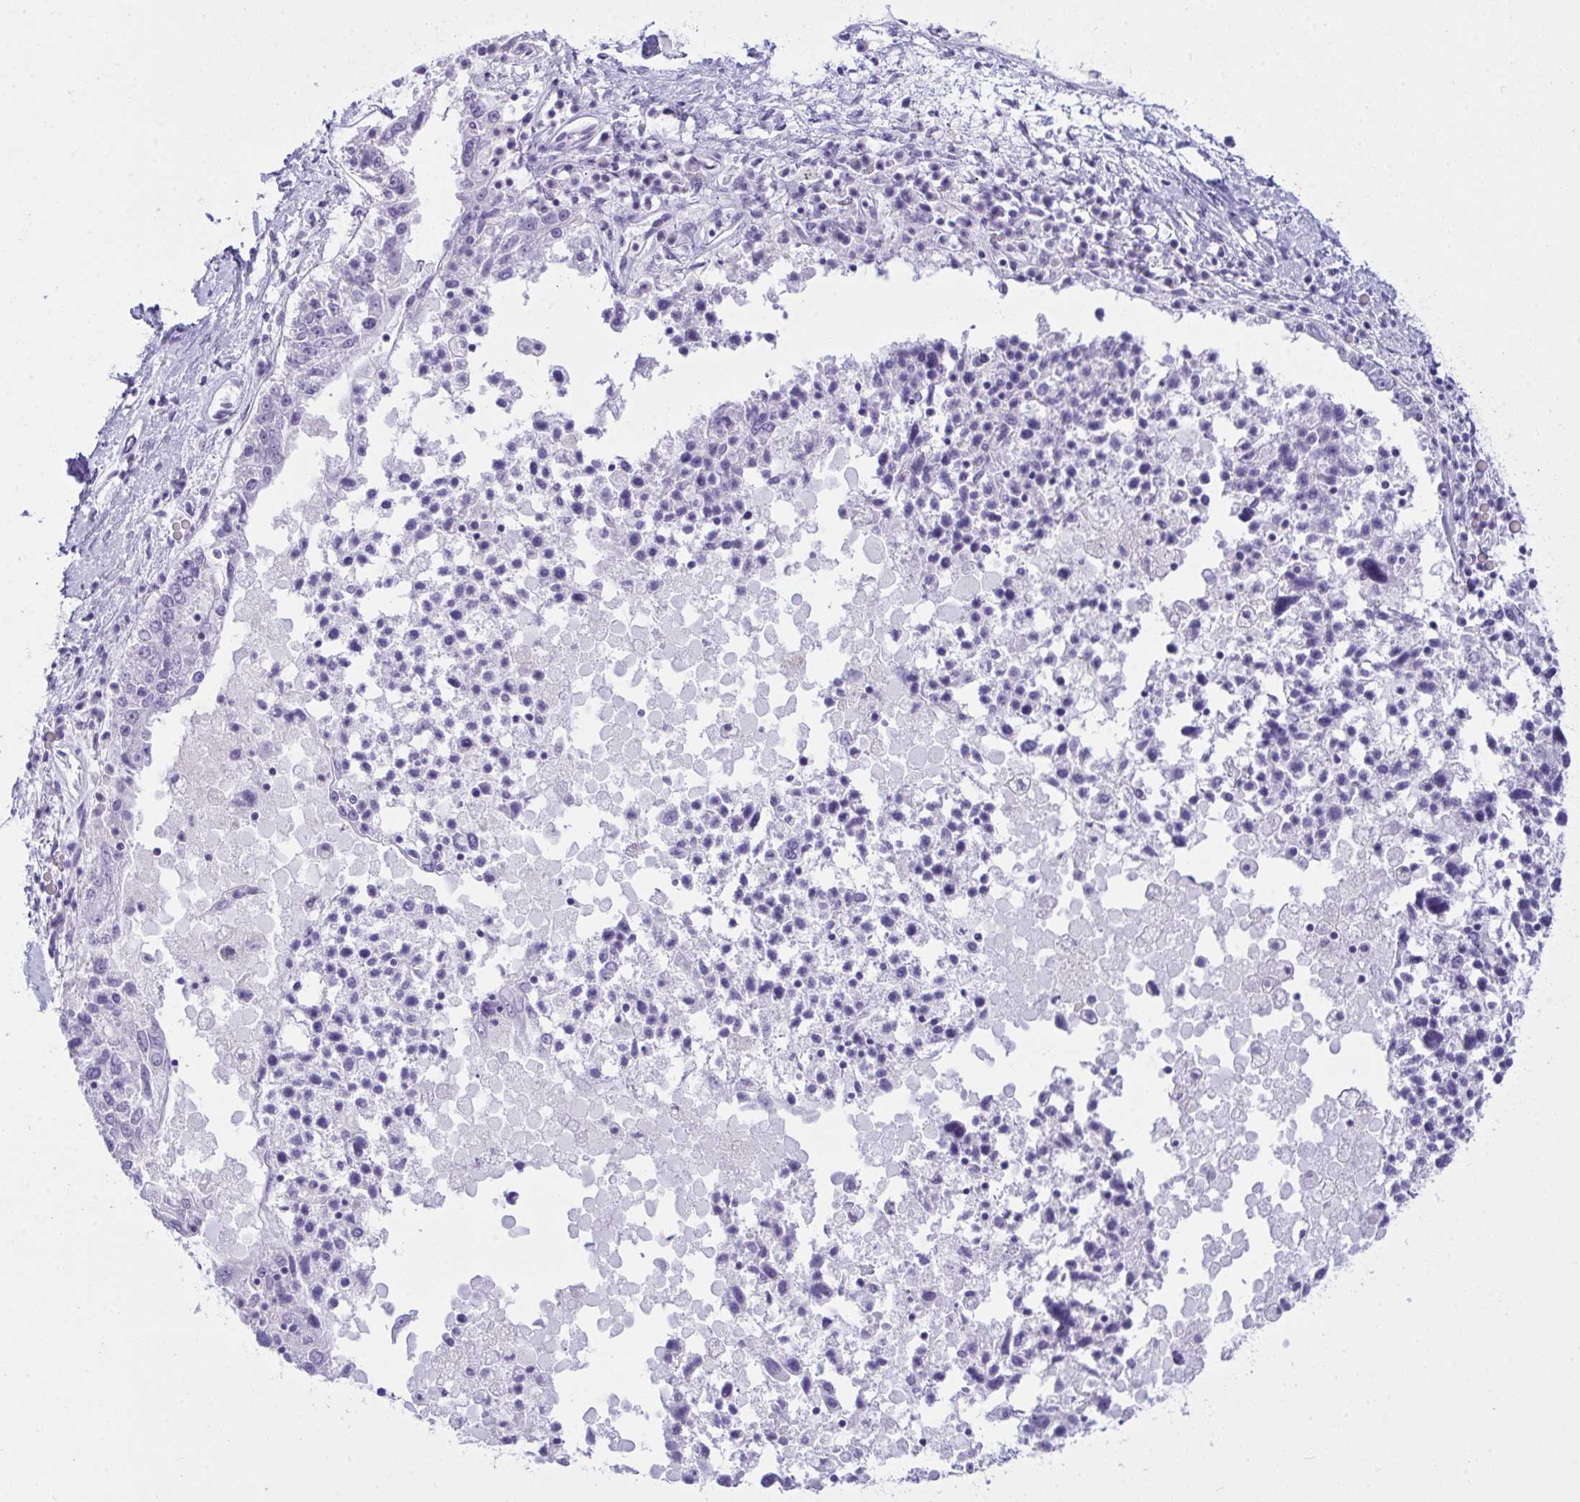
{"staining": {"intensity": "negative", "quantity": "none", "location": "none"}, "tissue": "ovarian cancer", "cell_type": "Tumor cells", "image_type": "cancer", "snomed": [{"axis": "morphology", "description": "Carcinoma, endometroid"}, {"axis": "topography", "description": "Ovary"}], "caption": "Immunohistochemistry photomicrograph of neoplastic tissue: ovarian cancer stained with DAB demonstrates no significant protein positivity in tumor cells.", "gene": "SLC35B1", "patient": {"sex": "female", "age": 62}}